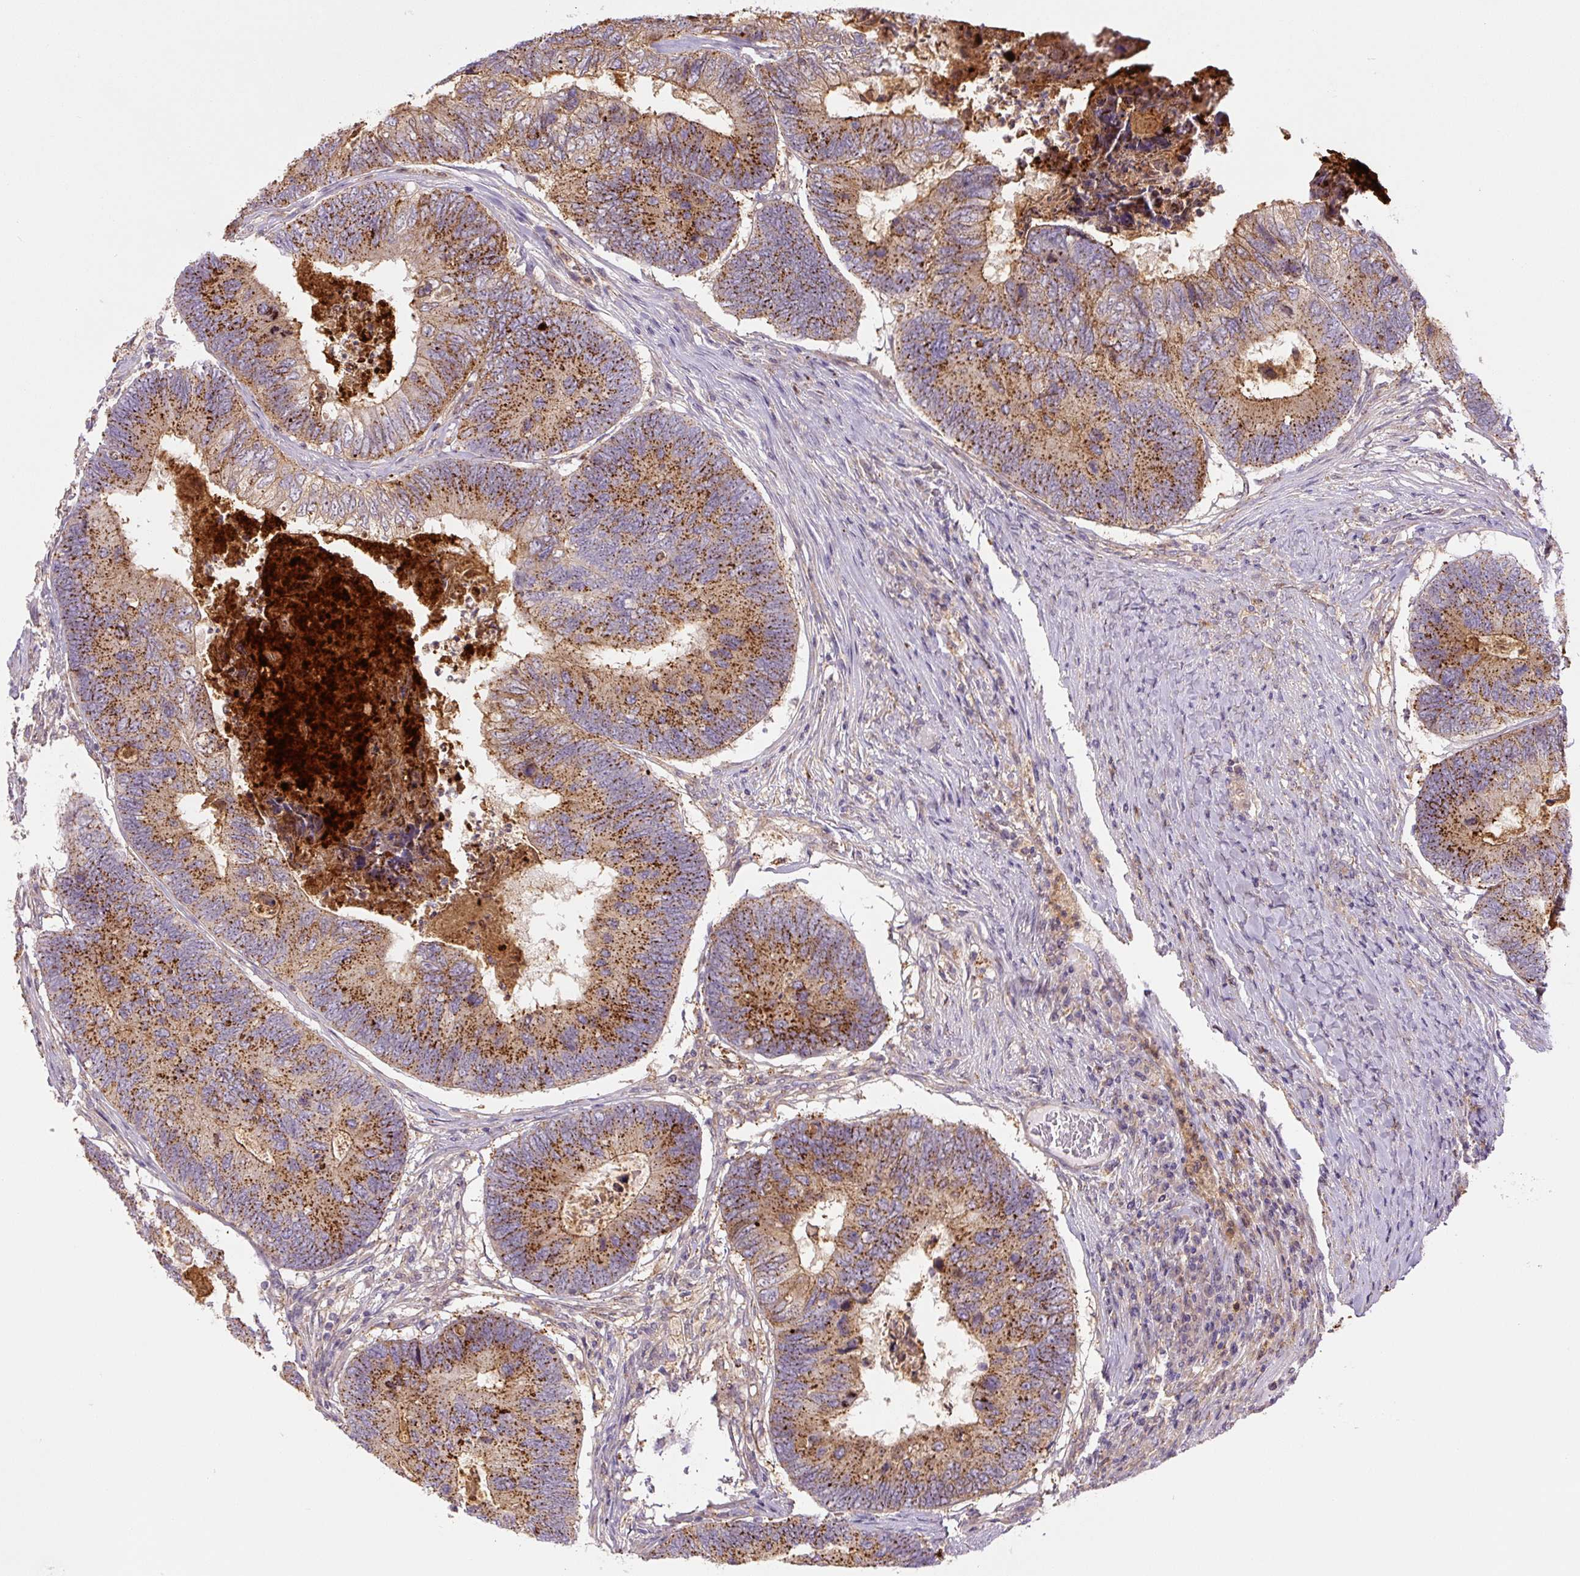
{"staining": {"intensity": "strong", "quantity": ">75%", "location": "cytoplasmic/membranous"}, "tissue": "colorectal cancer", "cell_type": "Tumor cells", "image_type": "cancer", "snomed": [{"axis": "morphology", "description": "Adenocarcinoma, NOS"}, {"axis": "topography", "description": "Colon"}], "caption": "Human colorectal cancer stained with a brown dye shows strong cytoplasmic/membranous positive staining in approximately >75% of tumor cells.", "gene": "ZSWIM7", "patient": {"sex": "female", "age": 67}}